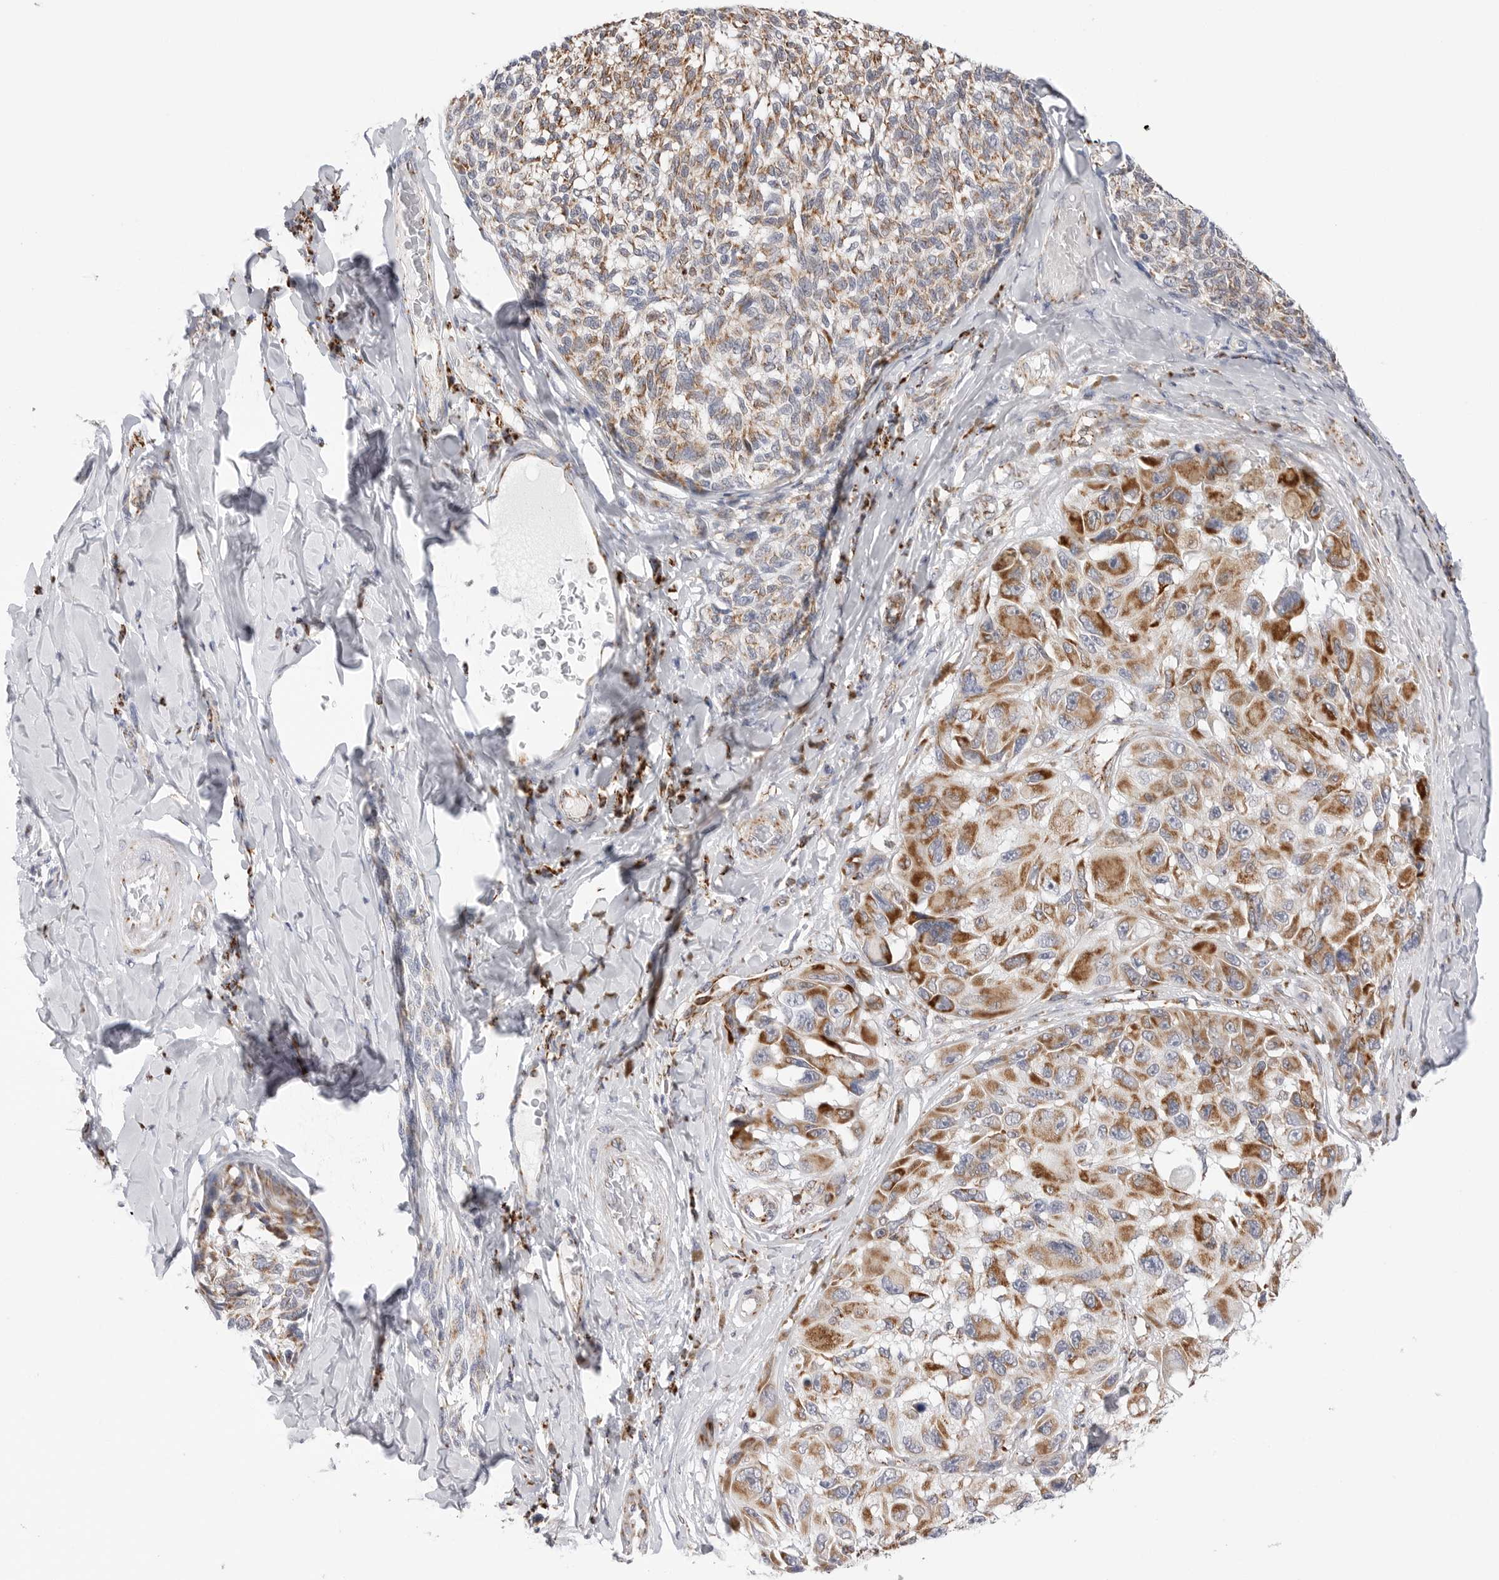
{"staining": {"intensity": "moderate", "quantity": ">75%", "location": "cytoplasmic/membranous"}, "tissue": "melanoma", "cell_type": "Tumor cells", "image_type": "cancer", "snomed": [{"axis": "morphology", "description": "Malignant melanoma, NOS"}, {"axis": "topography", "description": "Skin"}], "caption": "Immunohistochemical staining of human melanoma demonstrates moderate cytoplasmic/membranous protein positivity in approximately >75% of tumor cells.", "gene": "ATP5IF1", "patient": {"sex": "female", "age": 73}}